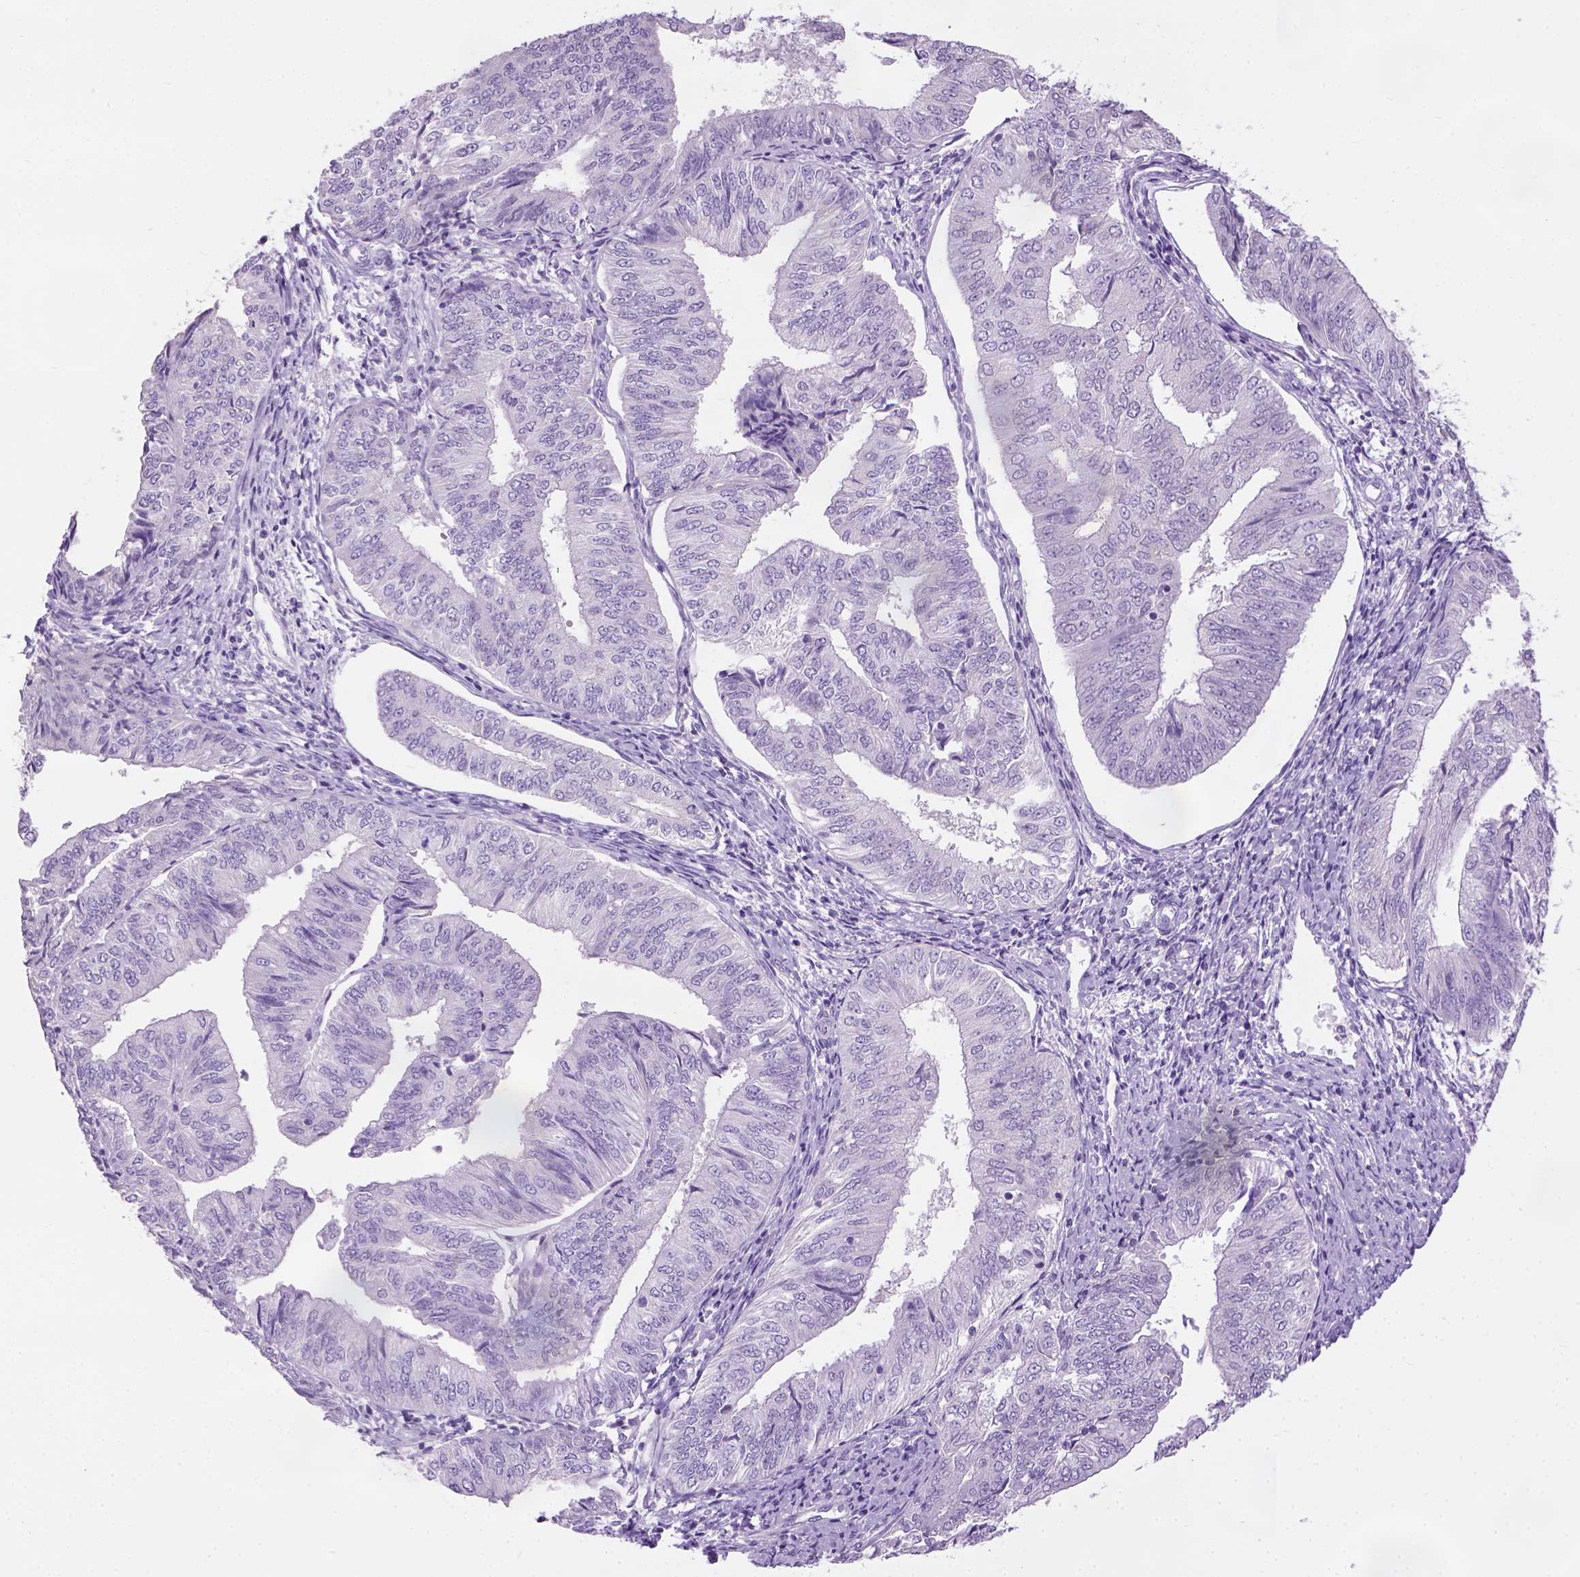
{"staining": {"intensity": "negative", "quantity": "none", "location": "none"}, "tissue": "endometrial cancer", "cell_type": "Tumor cells", "image_type": "cancer", "snomed": [{"axis": "morphology", "description": "Adenocarcinoma, NOS"}, {"axis": "topography", "description": "Endometrium"}], "caption": "Endometrial cancer stained for a protein using IHC demonstrates no positivity tumor cells.", "gene": "CYP24A1", "patient": {"sex": "female", "age": 58}}